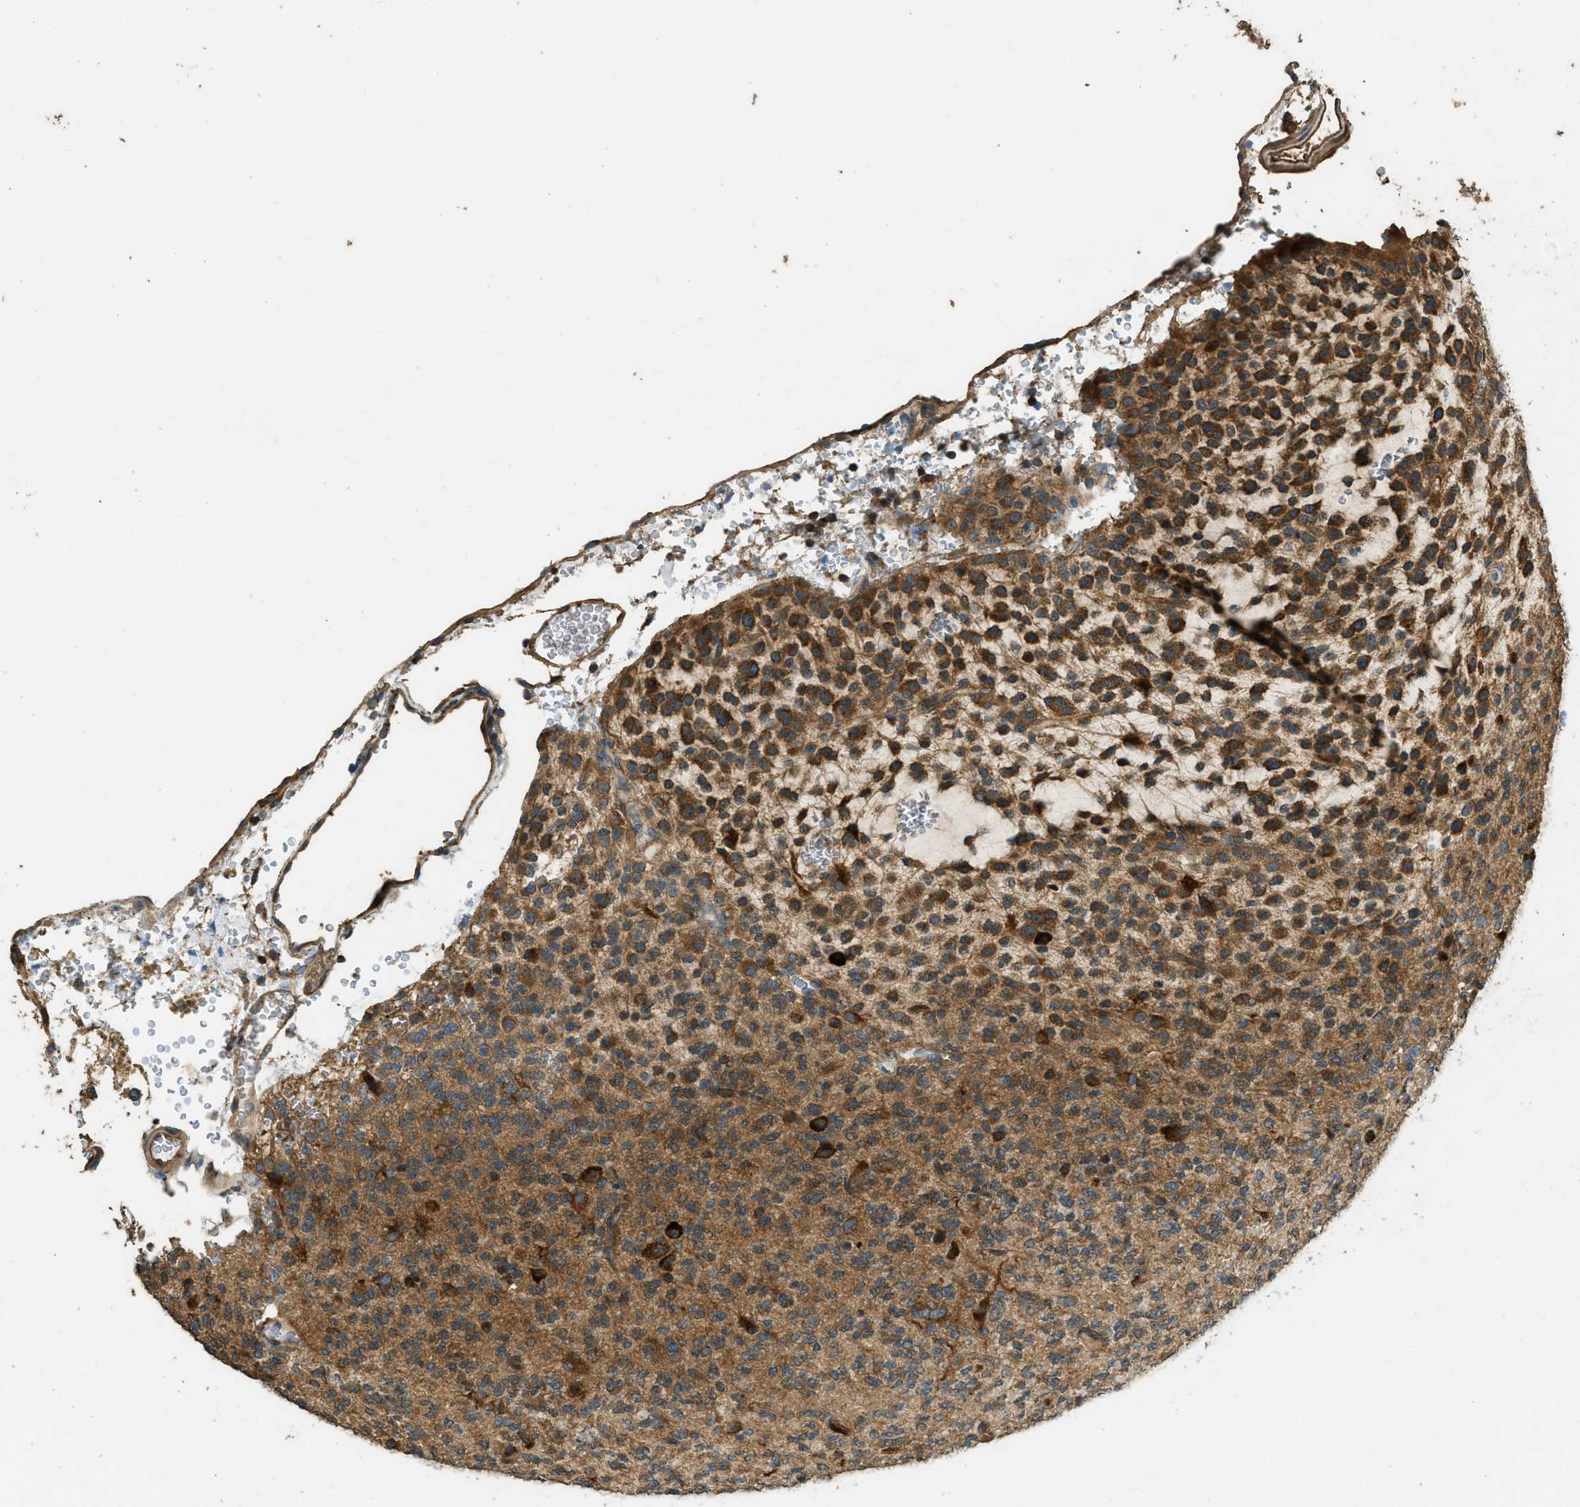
{"staining": {"intensity": "moderate", "quantity": ">75%", "location": "cytoplasmic/membranous"}, "tissue": "glioma", "cell_type": "Tumor cells", "image_type": "cancer", "snomed": [{"axis": "morphology", "description": "Glioma, malignant, Low grade"}, {"axis": "topography", "description": "Brain"}], "caption": "Moderate cytoplasmic/membranous staining for a protein is seen in approximately >75% of tumor cells of low-grade glioma (malignant) using IHC.", "gene": "MARS1", "patient": {"sex": "male", "age": 38}}